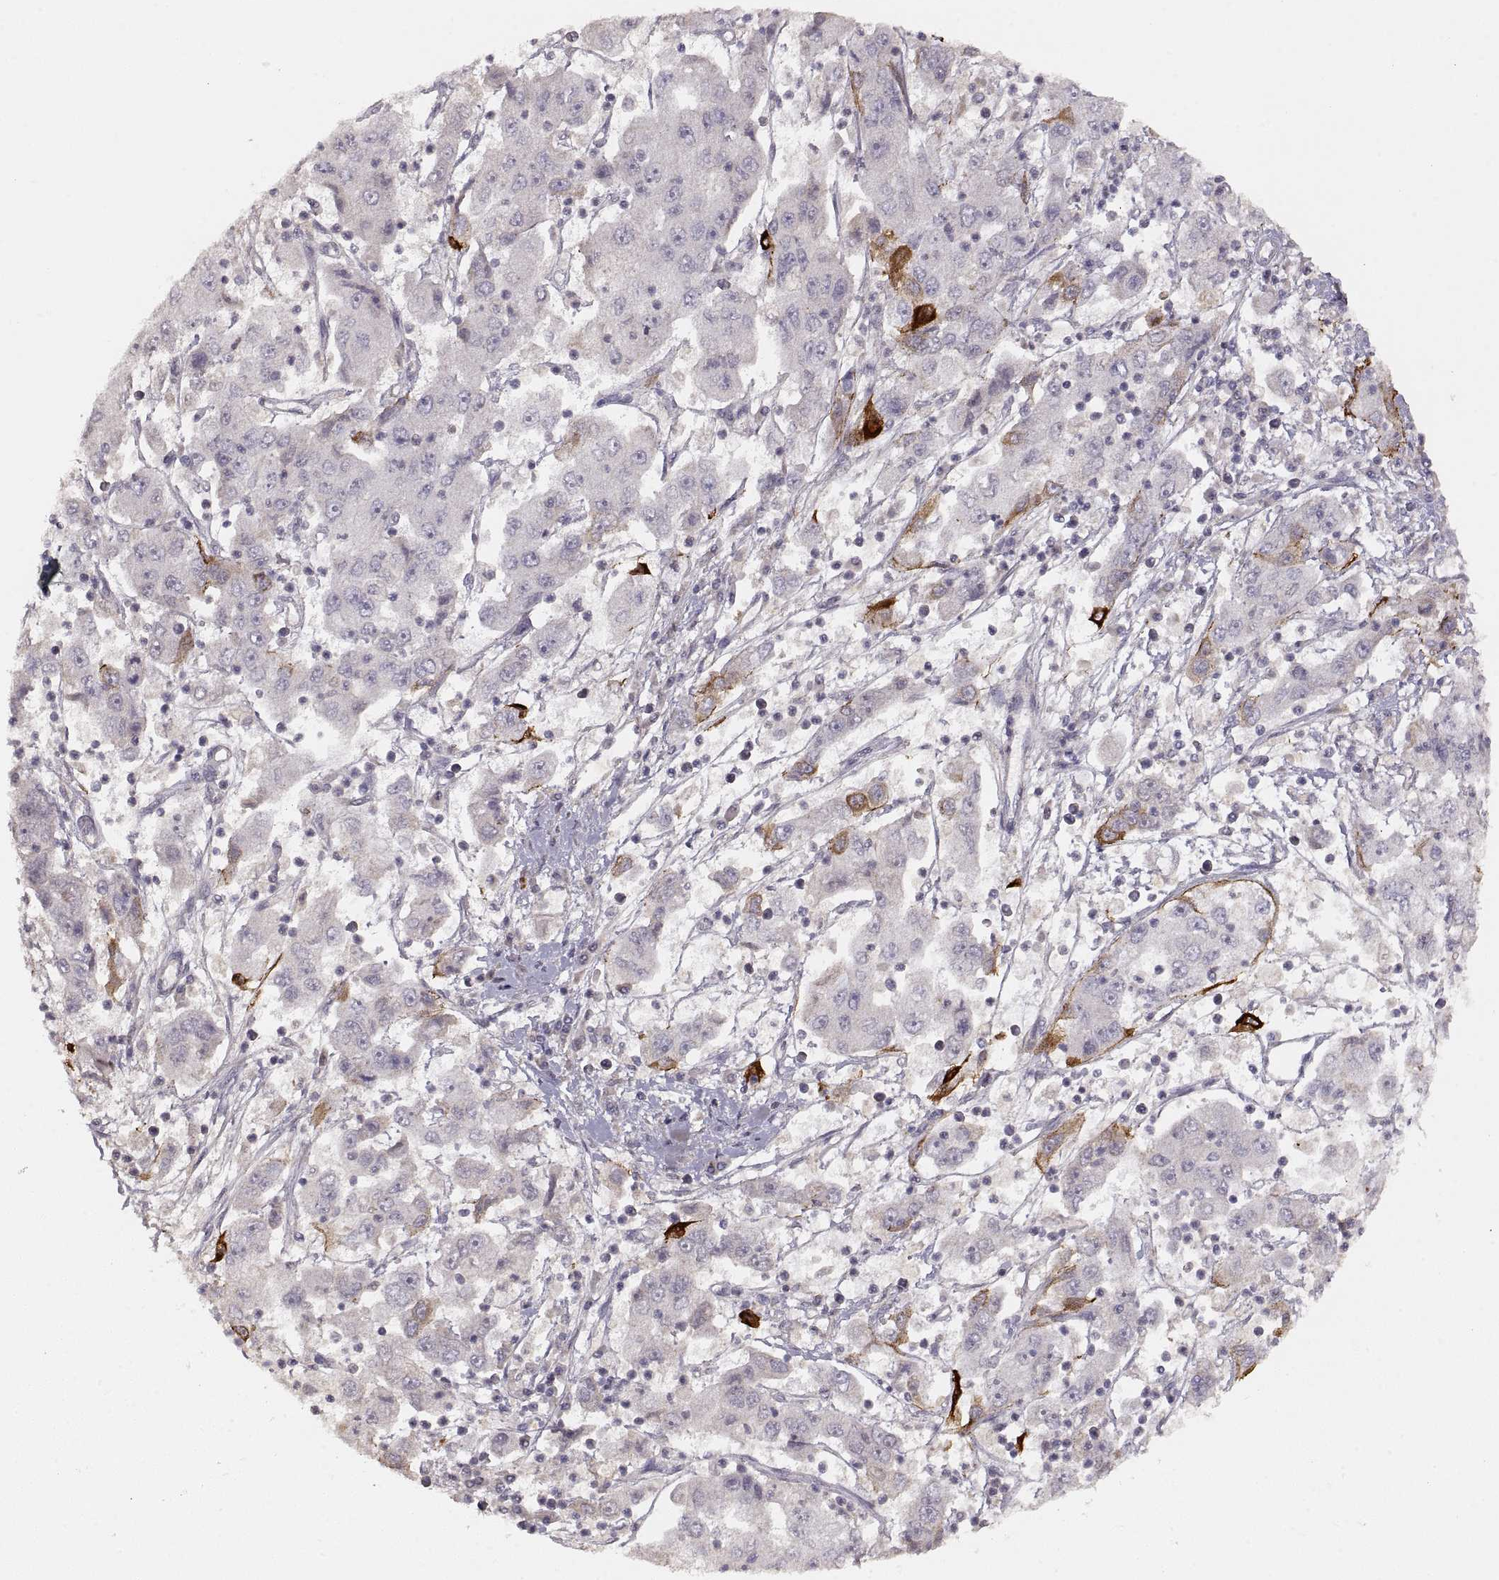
{"staining": {"intensity": "strong", "quantity": "<25%", "location": "cytoplasmic/membranous"}, "tissue": "cervical cancer", "cell_type": "Tumor cells", "image_type": "cancer", "snomed": [{"axis": "morphology", "description": "Squamous cell carcinoma, NOS"}, {"axis": "topography", "description": "Cervix"}], "caption": "Immunohistochemistry (IHC) of human cervical cancer (squamous cell carcinoma) demonstrates medium levels of strong cytoplasmic/membranous staining in approximately <25% of tumor cells.", "gene": "LAMC2", "patient": {"sex": "female", "age": 36}}